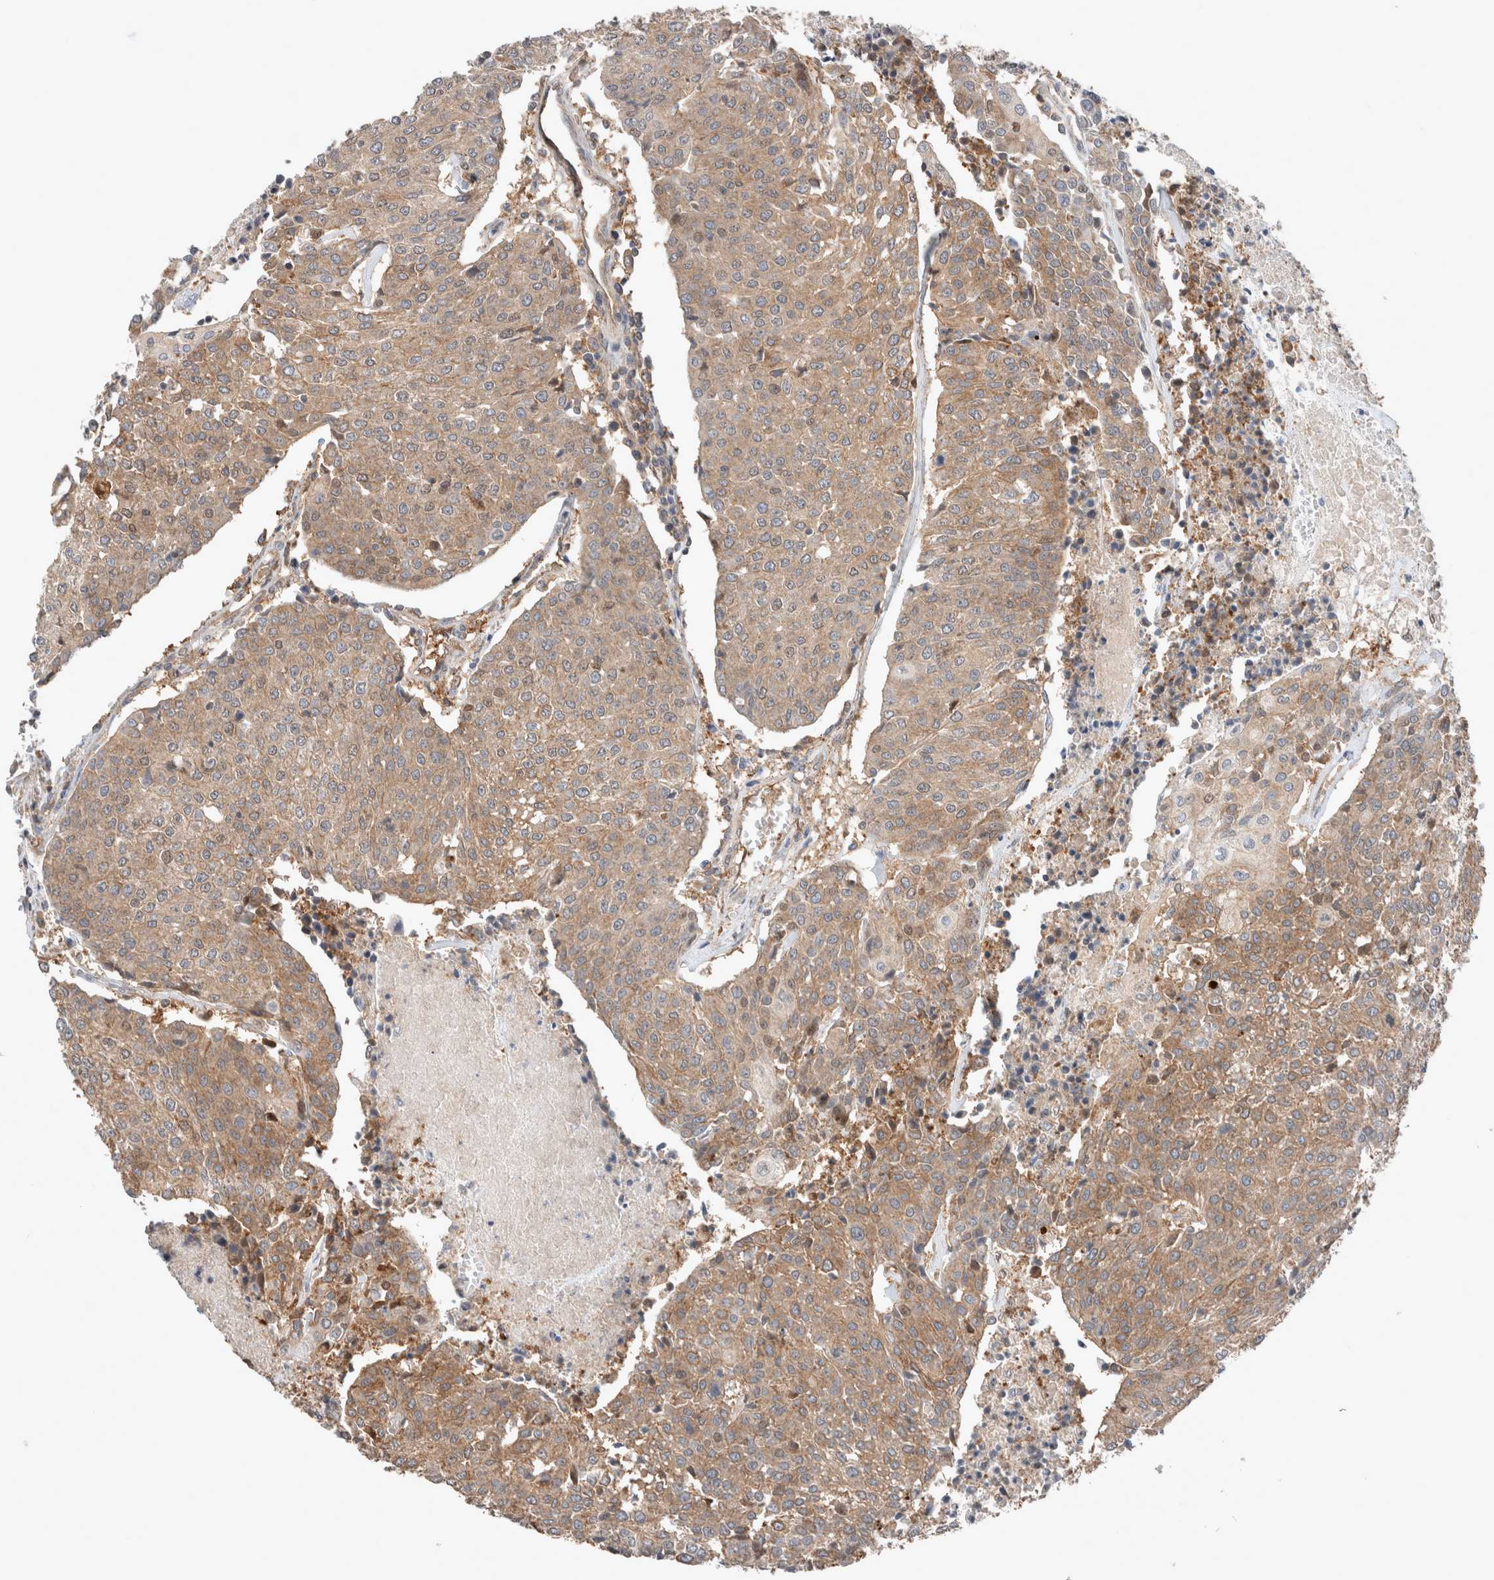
{"staining": {"intensity": "moderate", "quantity": ">75%", "location": "cytoplasmic/membranous,nuclear"}, "tissue": "urothelial cancer", "cell_type": "Tumor cells", "image_type": "cancer", "snomed": [{"axis": "morphology", "description": "Urothelial carcinoma, High grade"}, {"axis": "topography", "description": "Urinary bladder"}], "caption": "A high-resolution micrograph shows immunohistochemistry staining of high-grade urothelial carcinoma, which displays moderate cytoplasmic/membranous and nuclear positivity in approximately >75% of tumor cells.", "gene": "XPNPEP1", "patient": {"sex": "female", "age": 85}}